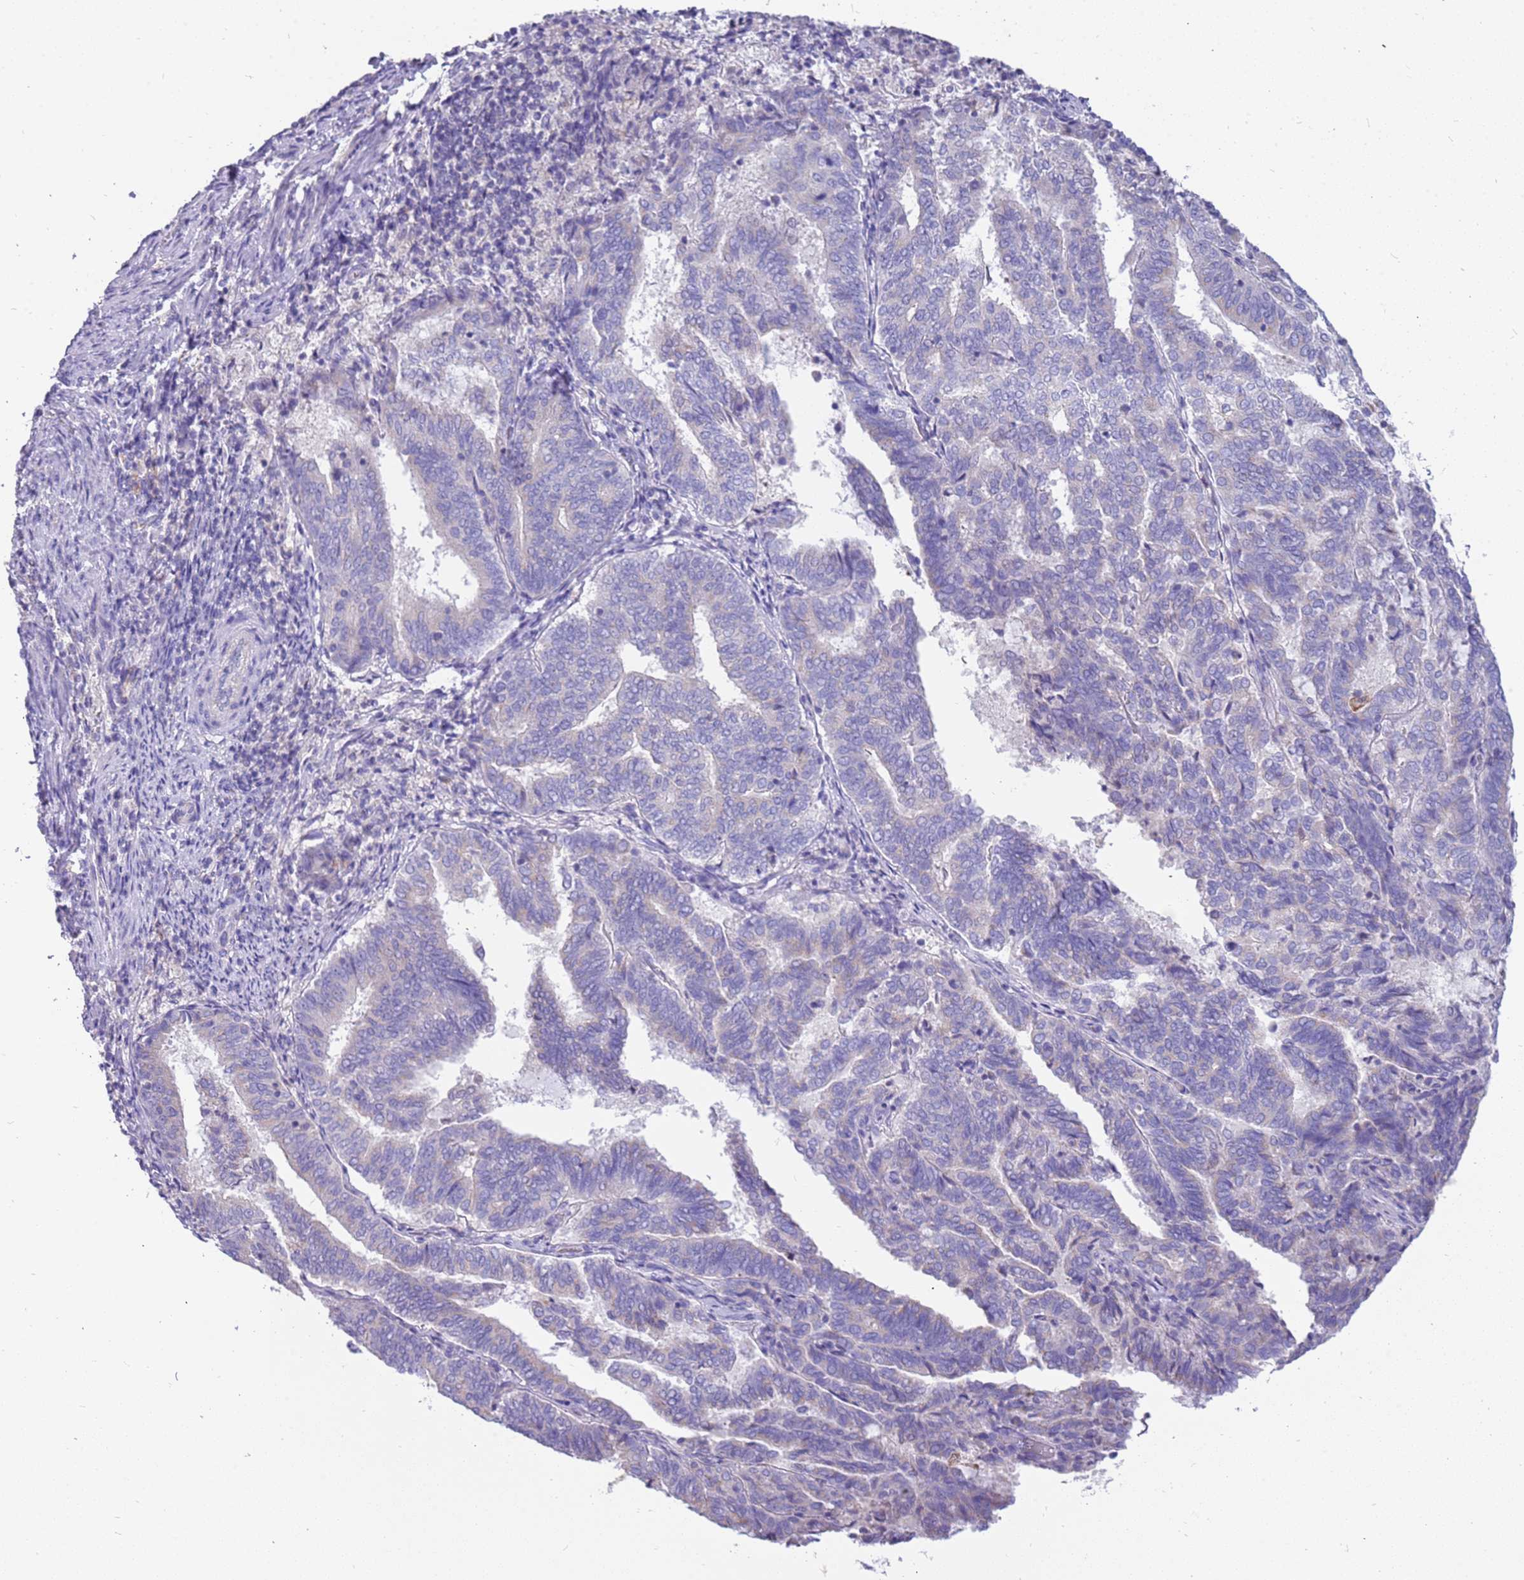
{"staining": {"intensity": "negative", "quantity": "none", "location": "none"}, "tissue": "endometrial cancer", "cell_type": "Tumor cells", "image_type": "cancer", "snomed": [{"axis": "morphology", "description": "Adenocarcinoma, NOS"}, {"axis": "topography", "description": "Endometrium"}], "caption": "This is an immunohistochemistry micrograph of adenocarcinoma (endometrial). There is no staining in tumor cells.", "gene": "RHCG", "patient": {"sex": "female", "age": 80}}